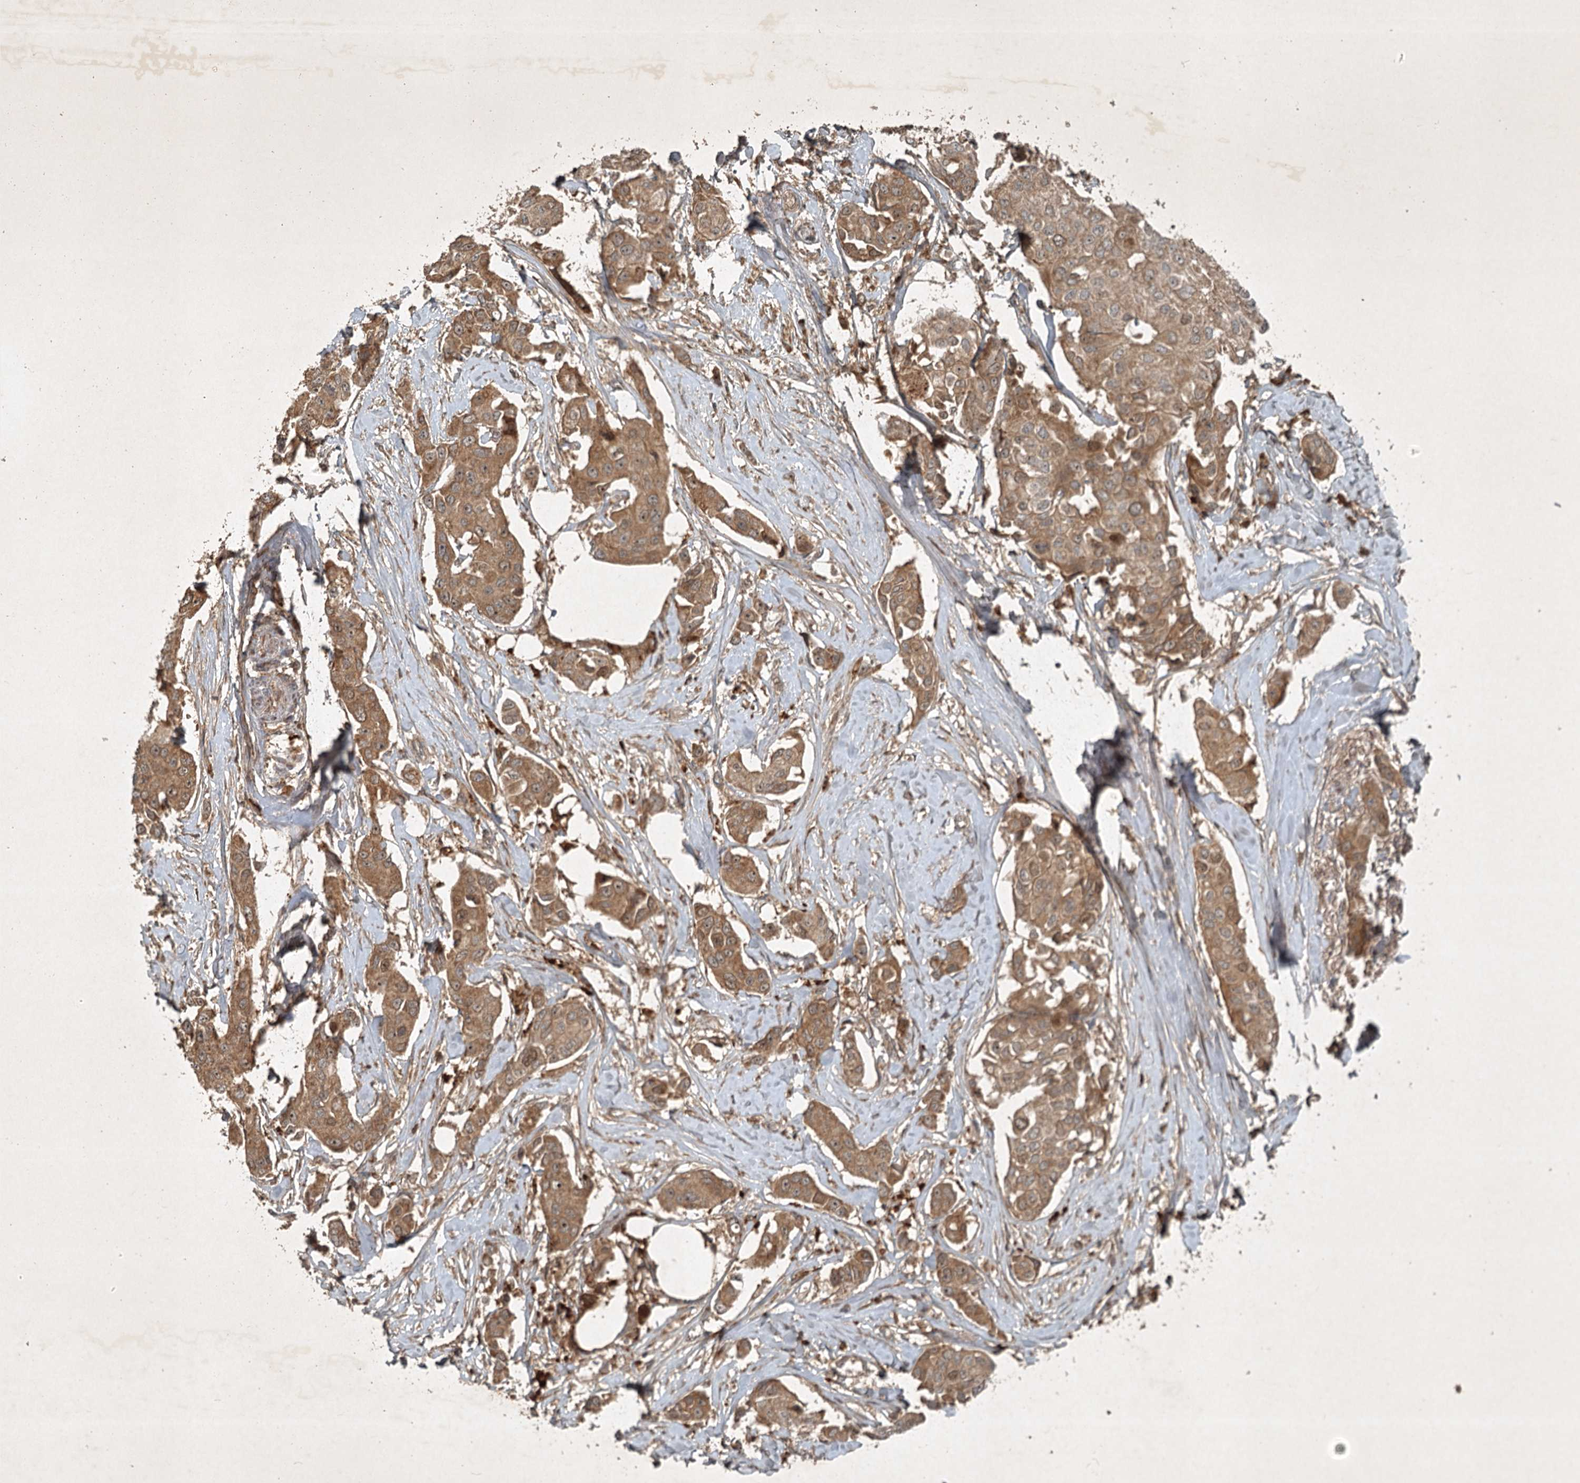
{"staining": {"intensity": "moderate", "quantity": ">75%", "location": "cytoplasmic/membranous"}, "tissue": "breast cancer", "cell_type": "Tumor cells", "image_type": "cancer", "snomed": [{"axis": "morphology", "description": "Duct carcinoma"}, {"axis": "topography", "description": "Breast"}], "caption": "This is a micrograph of immunohistochemistry (IHC) staining of infiltrating ductal carcinoma (breast), which shows moderate staining in the cytoplasmic/membranous of tumor cells.", "gene": "UNC93A", "patient": {"sex": "female", "age": 80}}